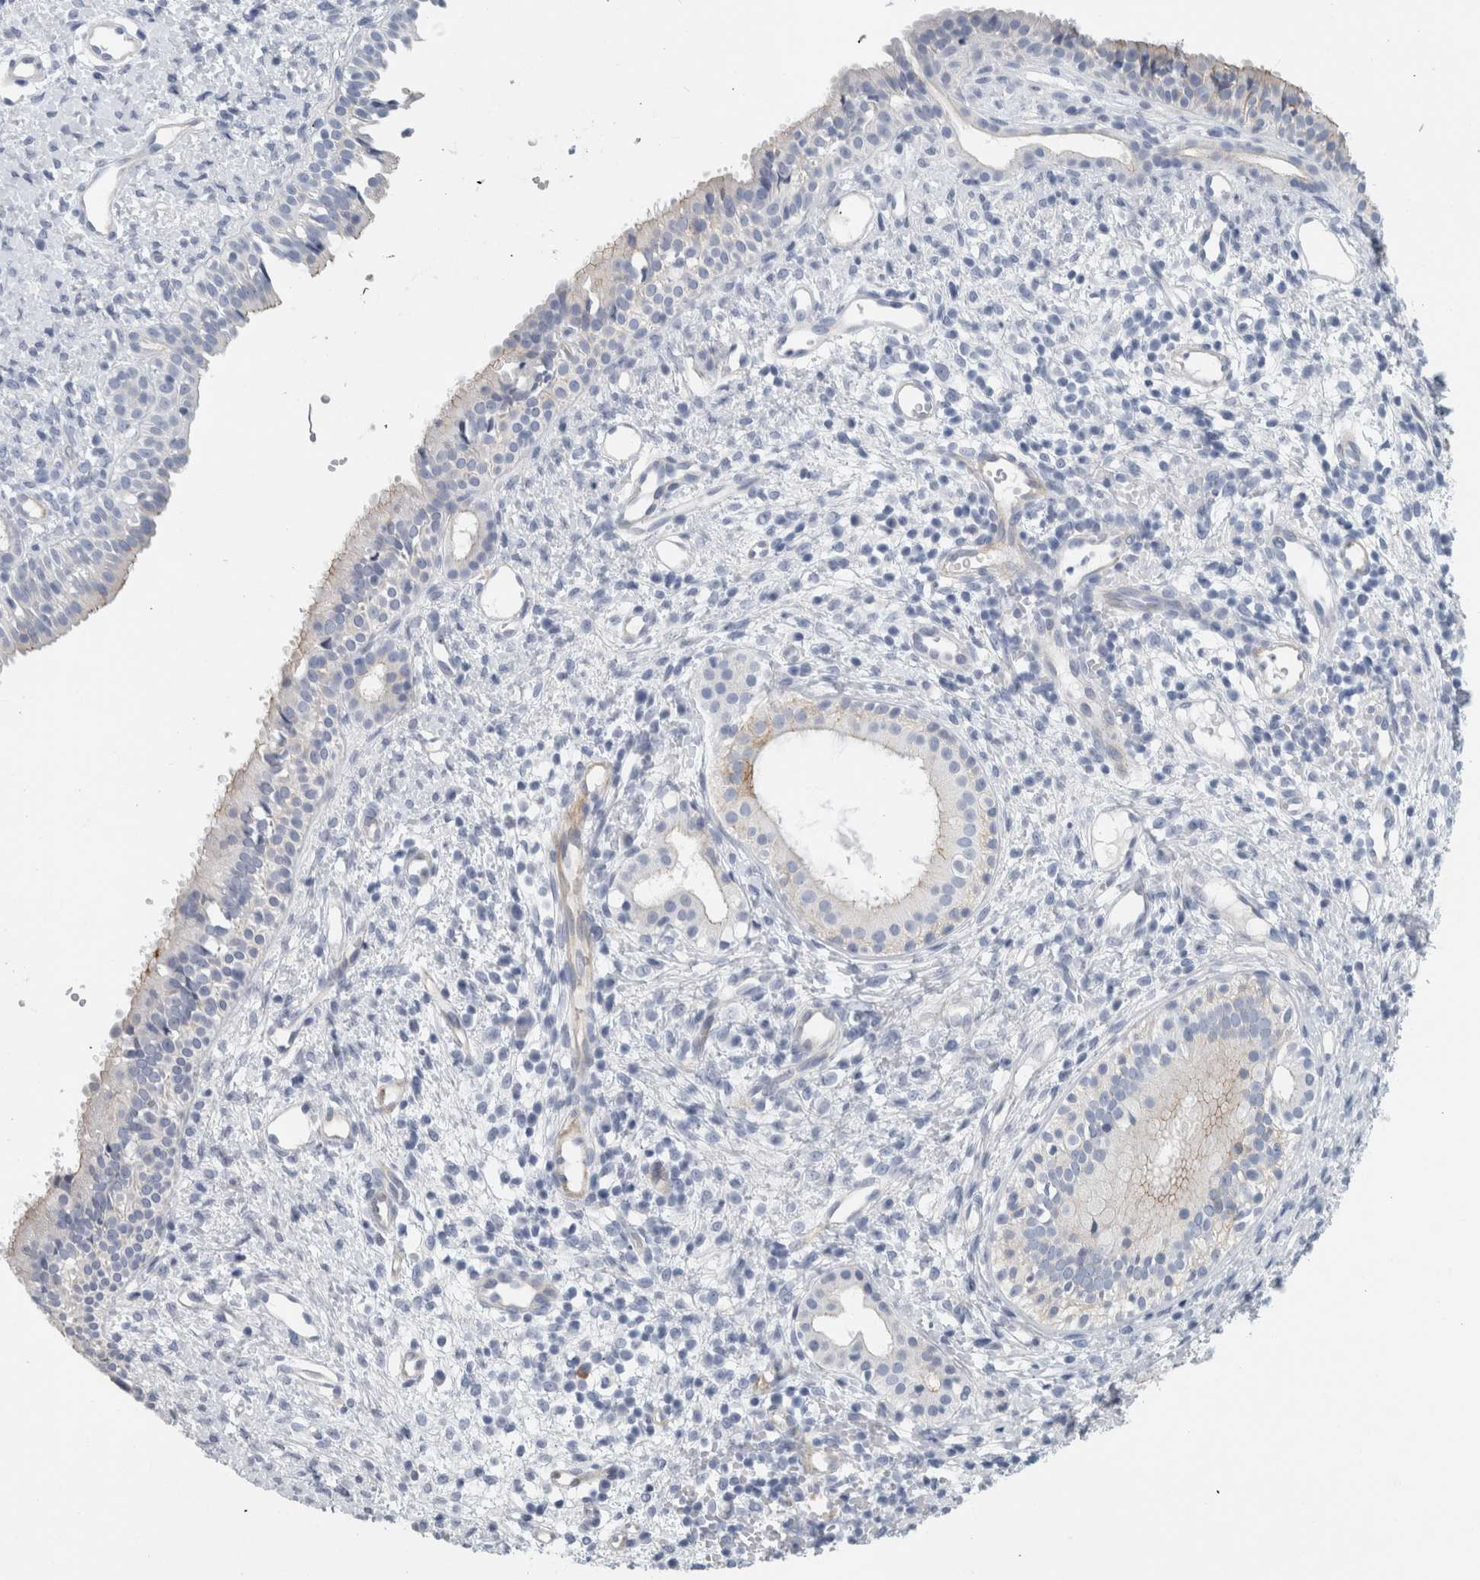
{"staining": {"intensity": "negative", "quantity": "none", "location": "none"}, "tissue": "nasopharynx", "cell_type": "Respiratory epithelial cells", "image_type": "normal", "snomed": [{"axis": "morphology", "description": "Normal tissue, NOS"}, {"axis": "topography", "description": "Nasopharynx"}], "caption": "The micrograph exhibits no significant staining in respiratory epithelial cells of nasopharynx.", "gene": "B3GNT3", "patient": {"sex": "male", "age": 22}}